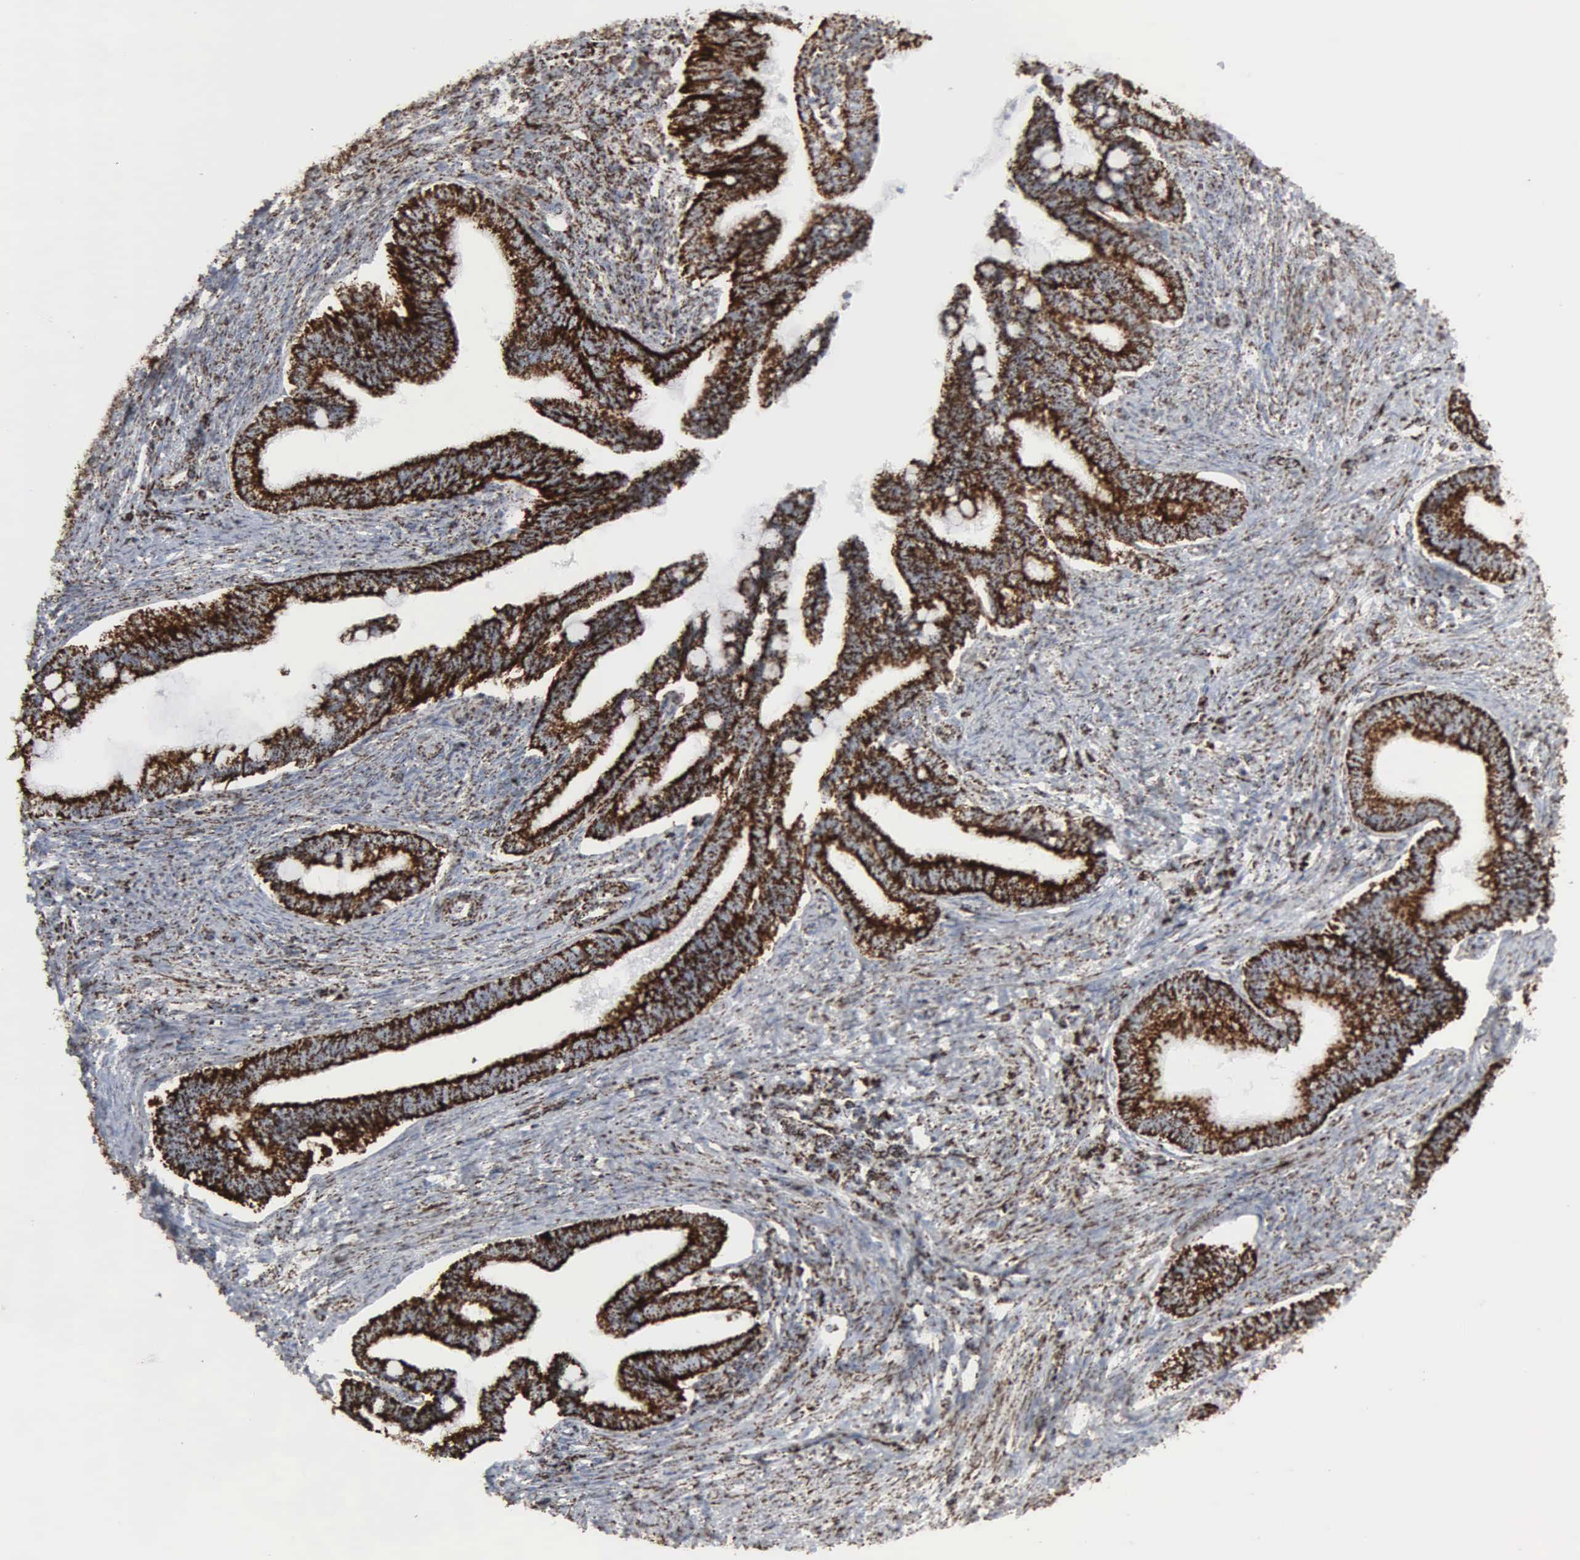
{"staining": {"intensity": "strong", "quantity": ">75%", "location": "cytoplasmic/membranous"}, "tissue": "cervical cancer", "cell_type": "Tumor cells", "image_type": "cancer", "snomed": [{"axis": "morphology", "description": "Adenocarcinoma, NOS"}, {"axis": "topography", "description": "Cervix"}], "caption": "Protein analysis of cervical cancer tissue reveals strong cytoplasmic/membranous expression in about >75% of tumor cells.", "gene": "HSPA9", "patient": {"sex": "female", "age": 36}}